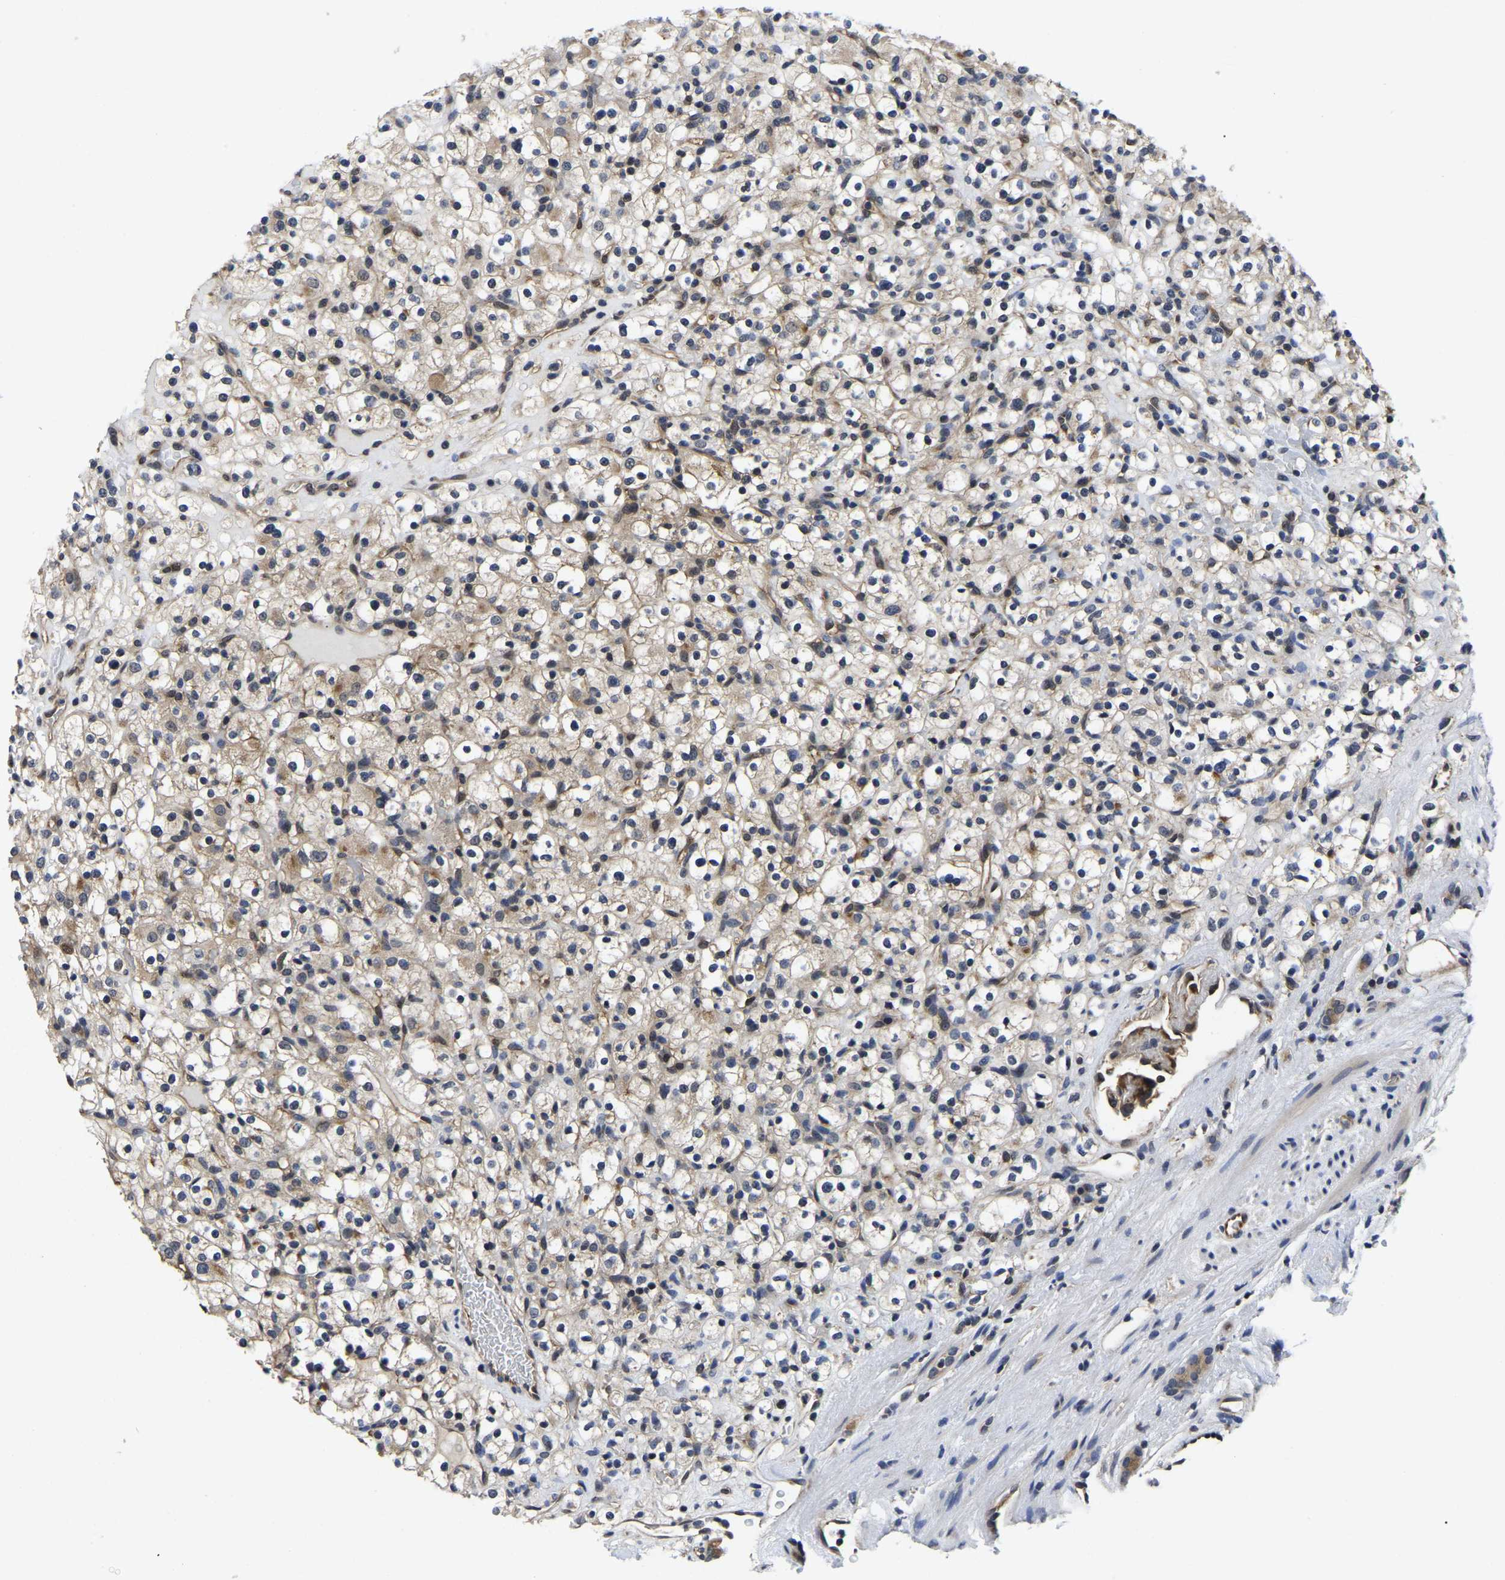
{"staining": {"intensity": "weak", "quantity": "<25%", "location": "cytoplasmic/membranous,nuclear"}, "tissue": "renal cancer", "cell_type": "Tumor cells", "image_type": "cancer", "snomed": [{"axis": "morphology", "description": "Normal tissue, NOS"}, {"axis": "morphology", "description": "Adenocarcinoma, NOS"}, {"axis": "topography", "description": "Kidney"}], "caption": "The immunohistochemistry (IHC) photomicrograph has no significant expression in tumor cells of renal cancer tissue.", "gene": "MCOLN2", "patient": {"sex": "female", "age": 72}}